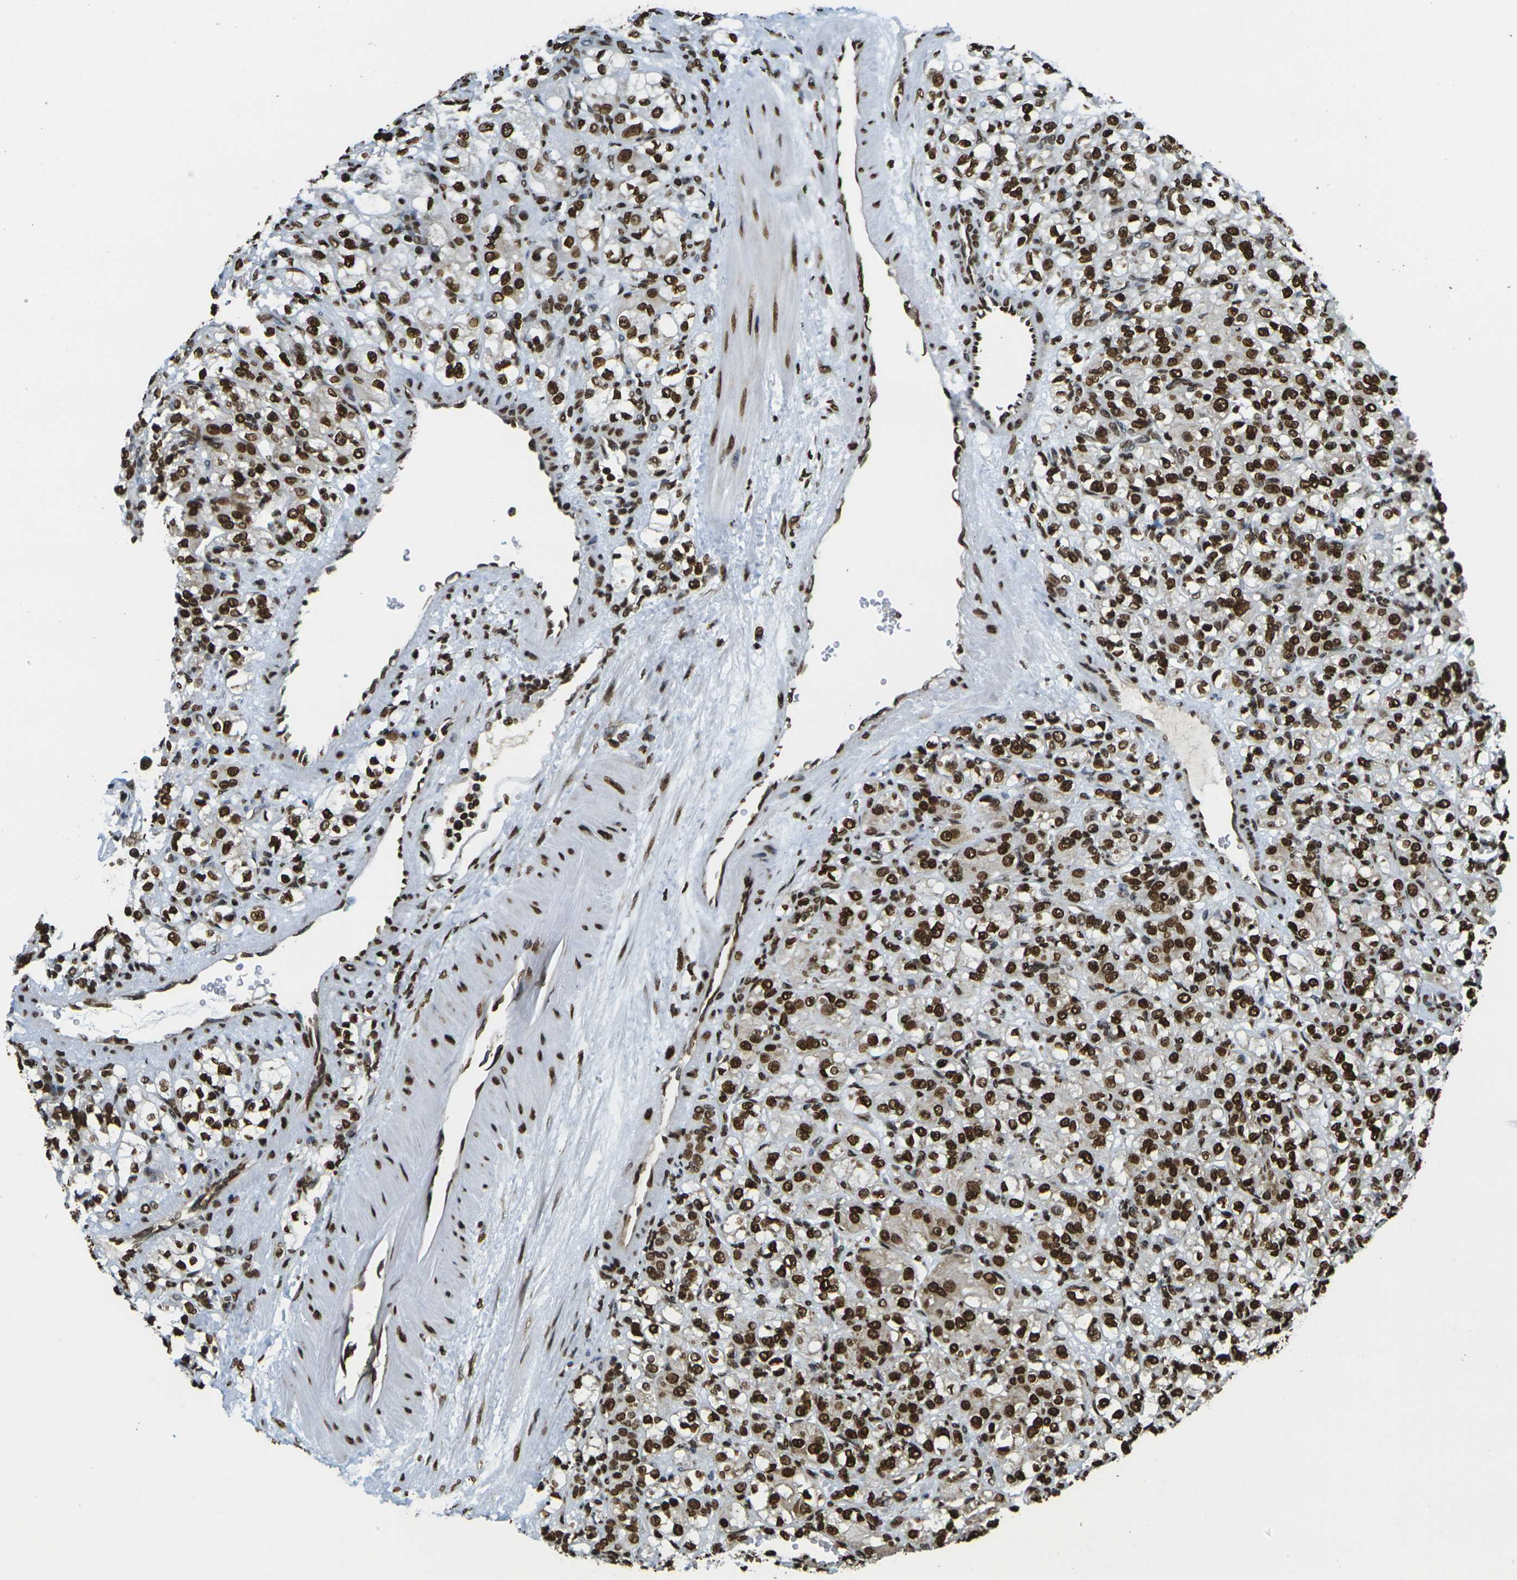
{"staining": {"intensity": "strong", "quantity": ">75%", "location": "nuclear"}, "tissue": "renal cancer", "cell_type": "Tumor cells", "image_type": "cancer", "snomed": [{"axis": "morphology", "description": "Adenocarcinoma, NOS"}, {"axis": "topography", "description": "Kidney"}], "caption": "Renal cancer (adenocarcinoma) stained with immunohistochemistry exhibits strong nuclear staining in about >75% of tumor cells.", "gene": "H1-2", "patient": {"sex": "male", "age": 61}}